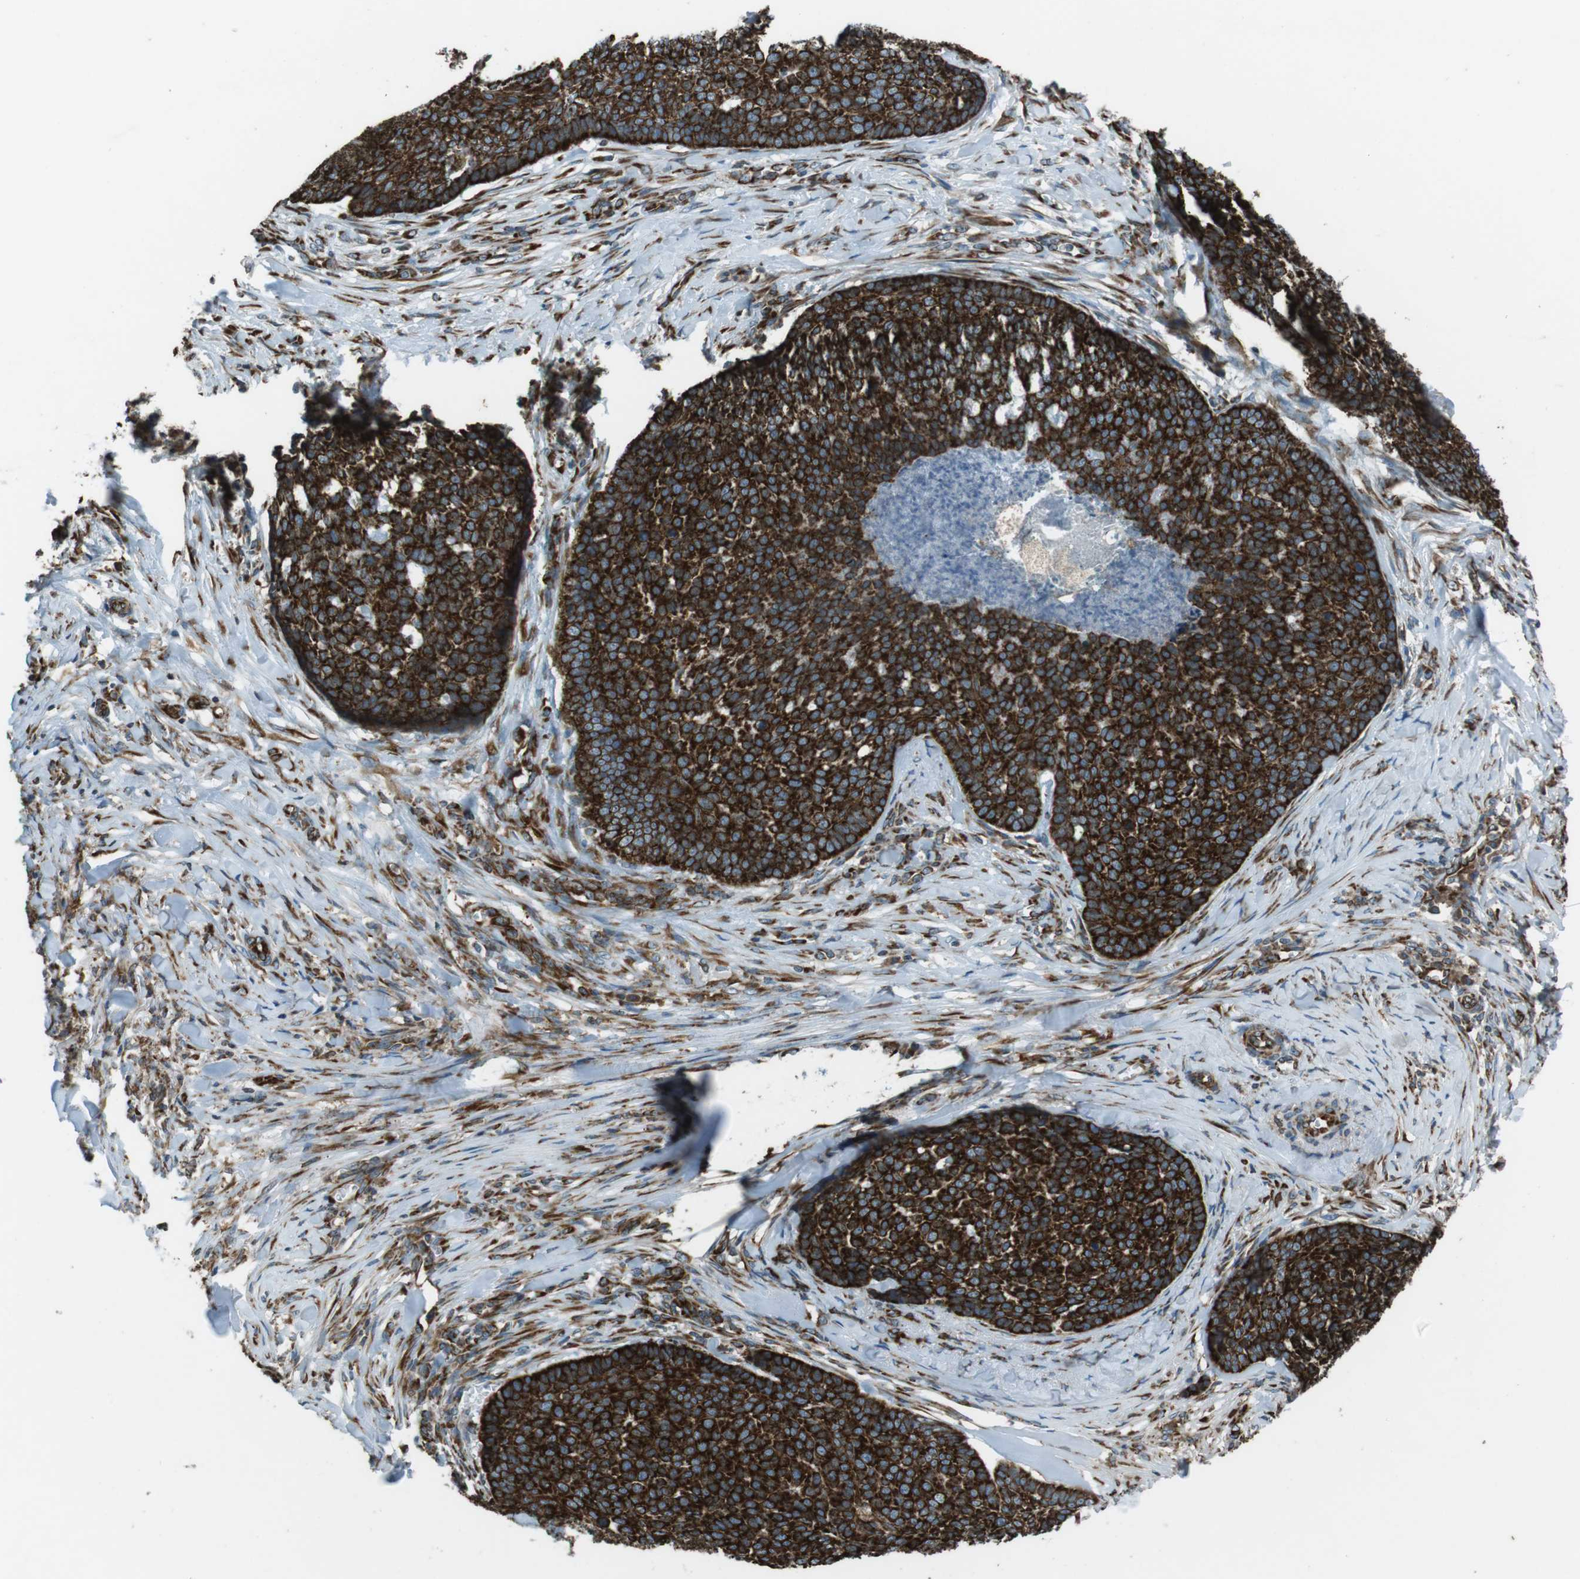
{"staining": {"intensity": "strong", "quantity": ">75%", "location": "cytoplasmic/membranous"}, "tissue": "skin cancer", "cell_type": "Tumor cells", "image_type": "cancer", "snomed": [{"axis": "morphology", "description": "Basal cell carcinoma"}, {"axis": "topography", "description": "Skin"}], "caption": "Immunohistochemistry (IHC) micrograph of skin basal cell carcinoma stained for a protein (brown), which exhibits high levels of strong cytoplasmic/membranous positivity in about >75% of tumor cells.", "gene": "KTN1", "patient": {"sex": "male", "age": 84}}